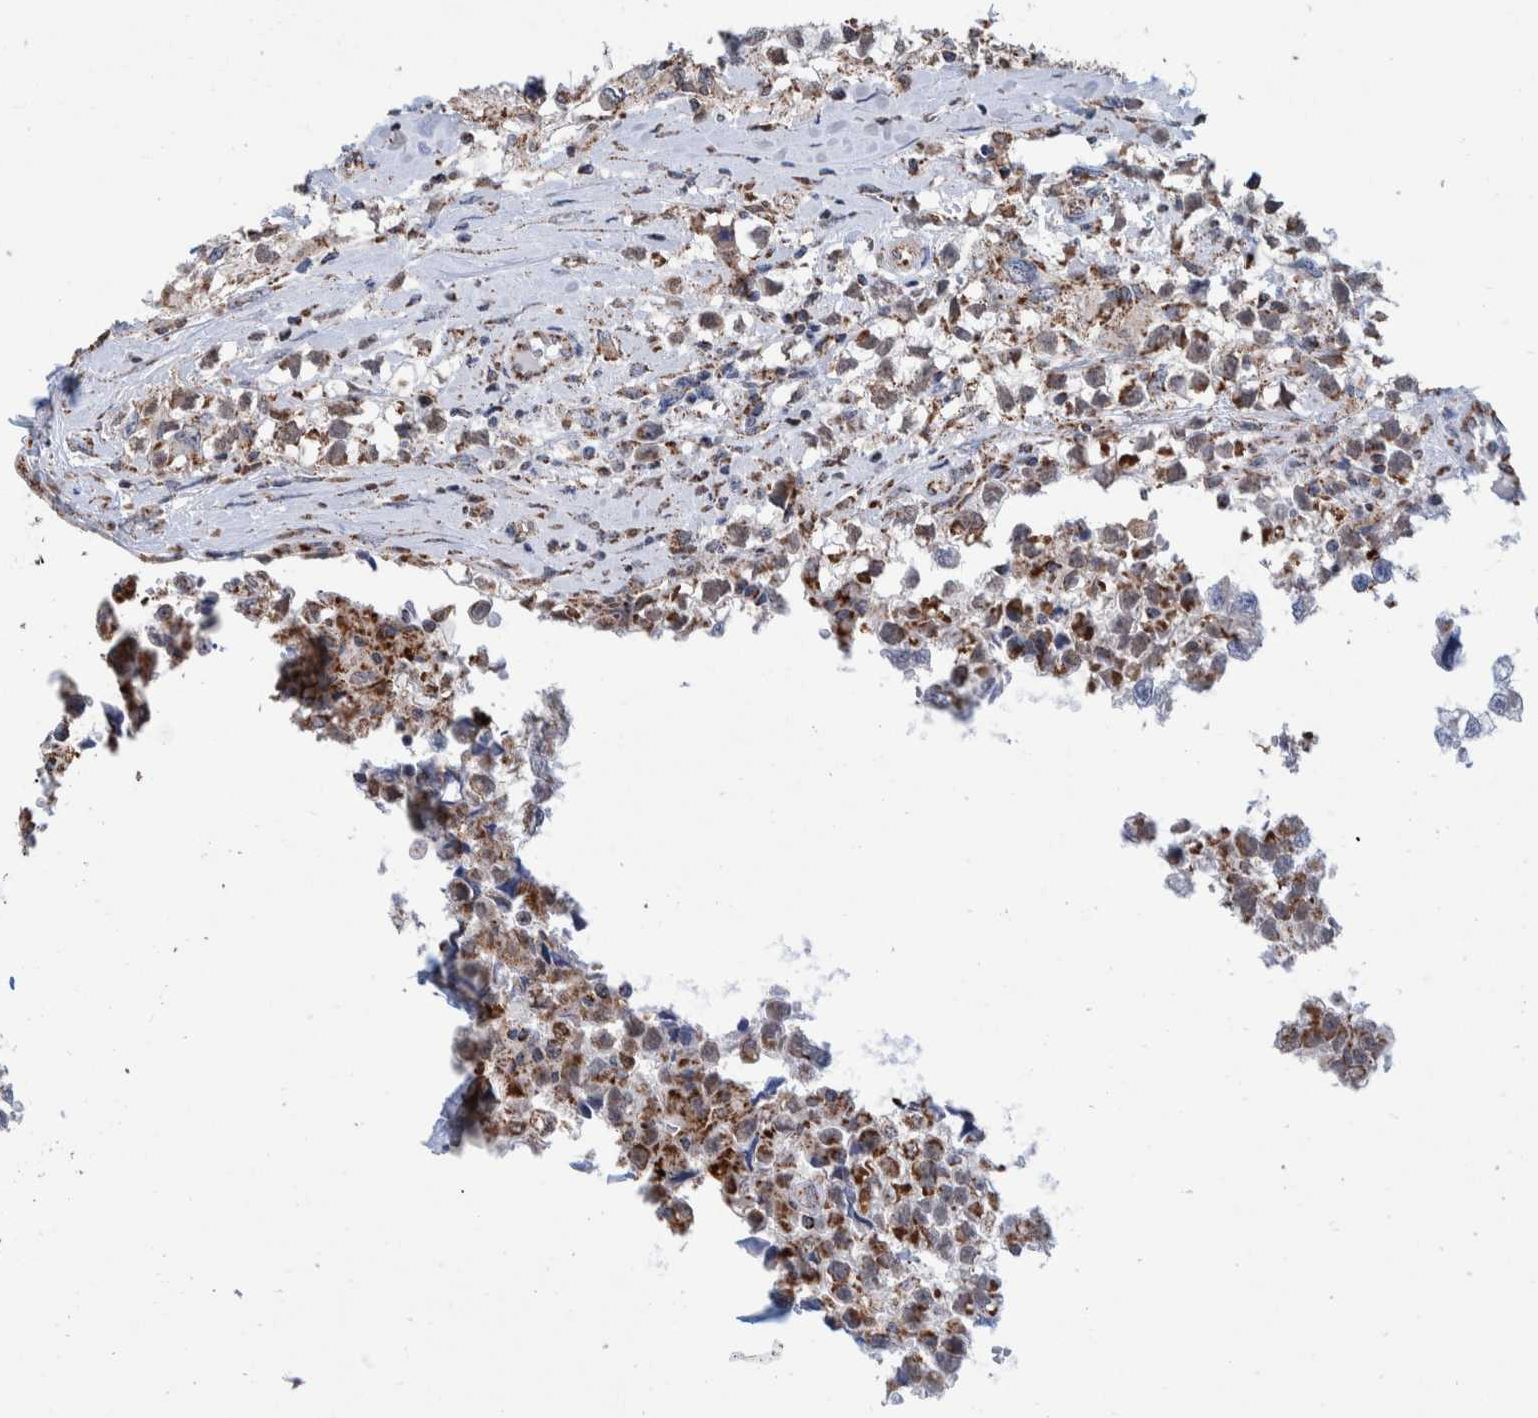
{"staining": {"intensity": "moderate", "quantity": "25%-75%", "location": "cytoplasmic/membranous"}, "tissue": "testis cancer", "cell_type": "Tumor cells", "image_type": "cancer", "snomed": [{"axis": "morphology", "description": "Seminoma, NOS"}, {"axis": "morphology", "description": "Carcinoma, Embryonal, NOS"}, {"axis": "topography", "description": "Testis"}], "caption": "Immunohistochemical staining of human testis cancer reveals medium levels of moderate cytoplasmic/membranous expression in about 25%-75% of tumor cells.", "gene": "DECR1", "patient": {"sex": "male", "age": 51}}